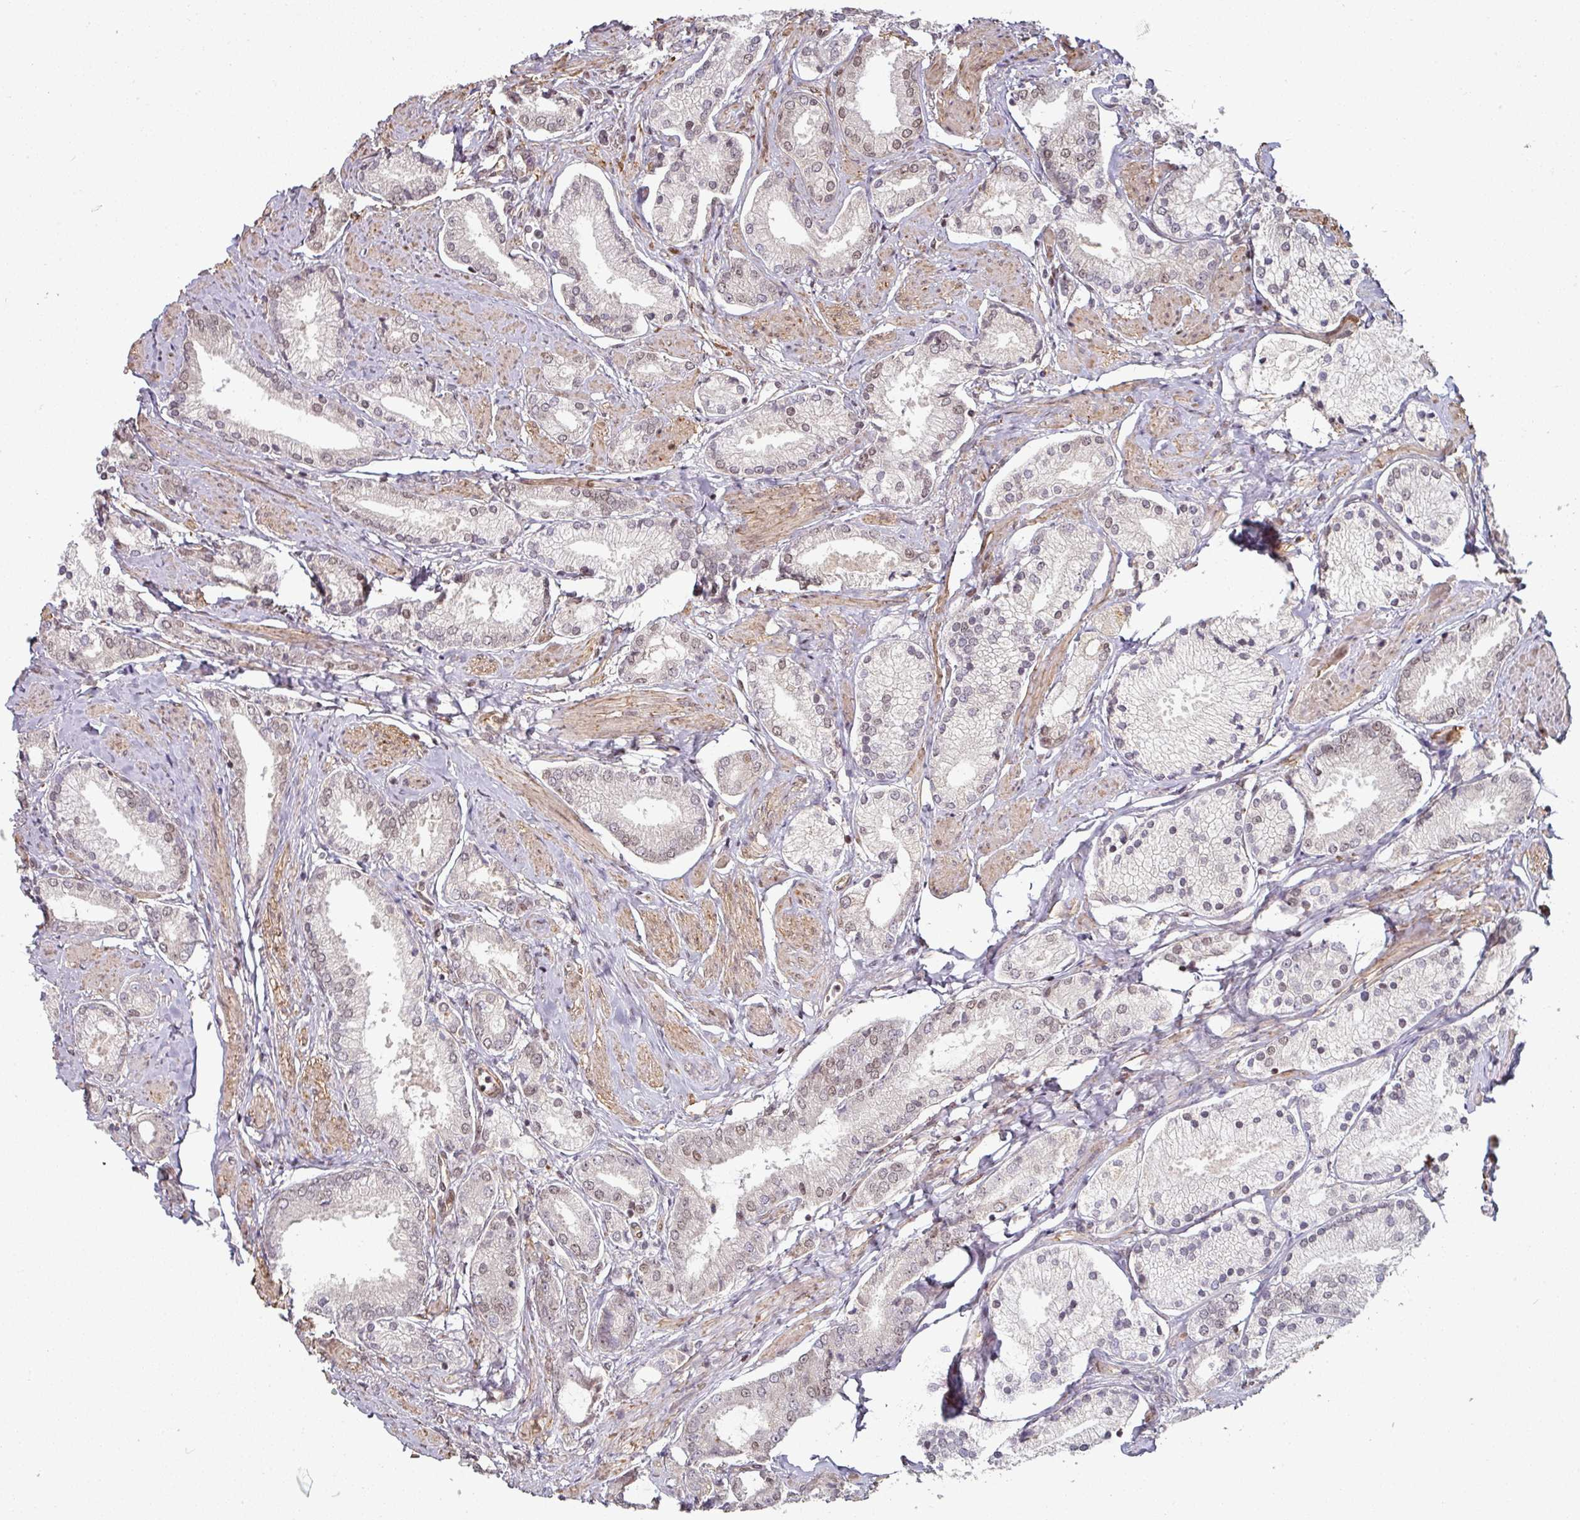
{"staining": {"intensity": "moderate", "quantity": "25%-75%", "location": "nuclear"}, "tissue": "prostate cancer", "cell_type": "Tumor cells", "image_type": "cancer", "snomed": [{"axis": "morphology", "description": "Adenocarcinoma, High grade"}, {"axis": "topography", "description": "Prostate and seminal vesicle, NOS"}], "caption": "IHC of human prostate adenocarcinoma (high-grade) shows medium levels of moderate nuclear positivity in about 25%-75% of tumor cells.", "gene": "SIK3", "patient": {"sex": "male", "age": 64}}